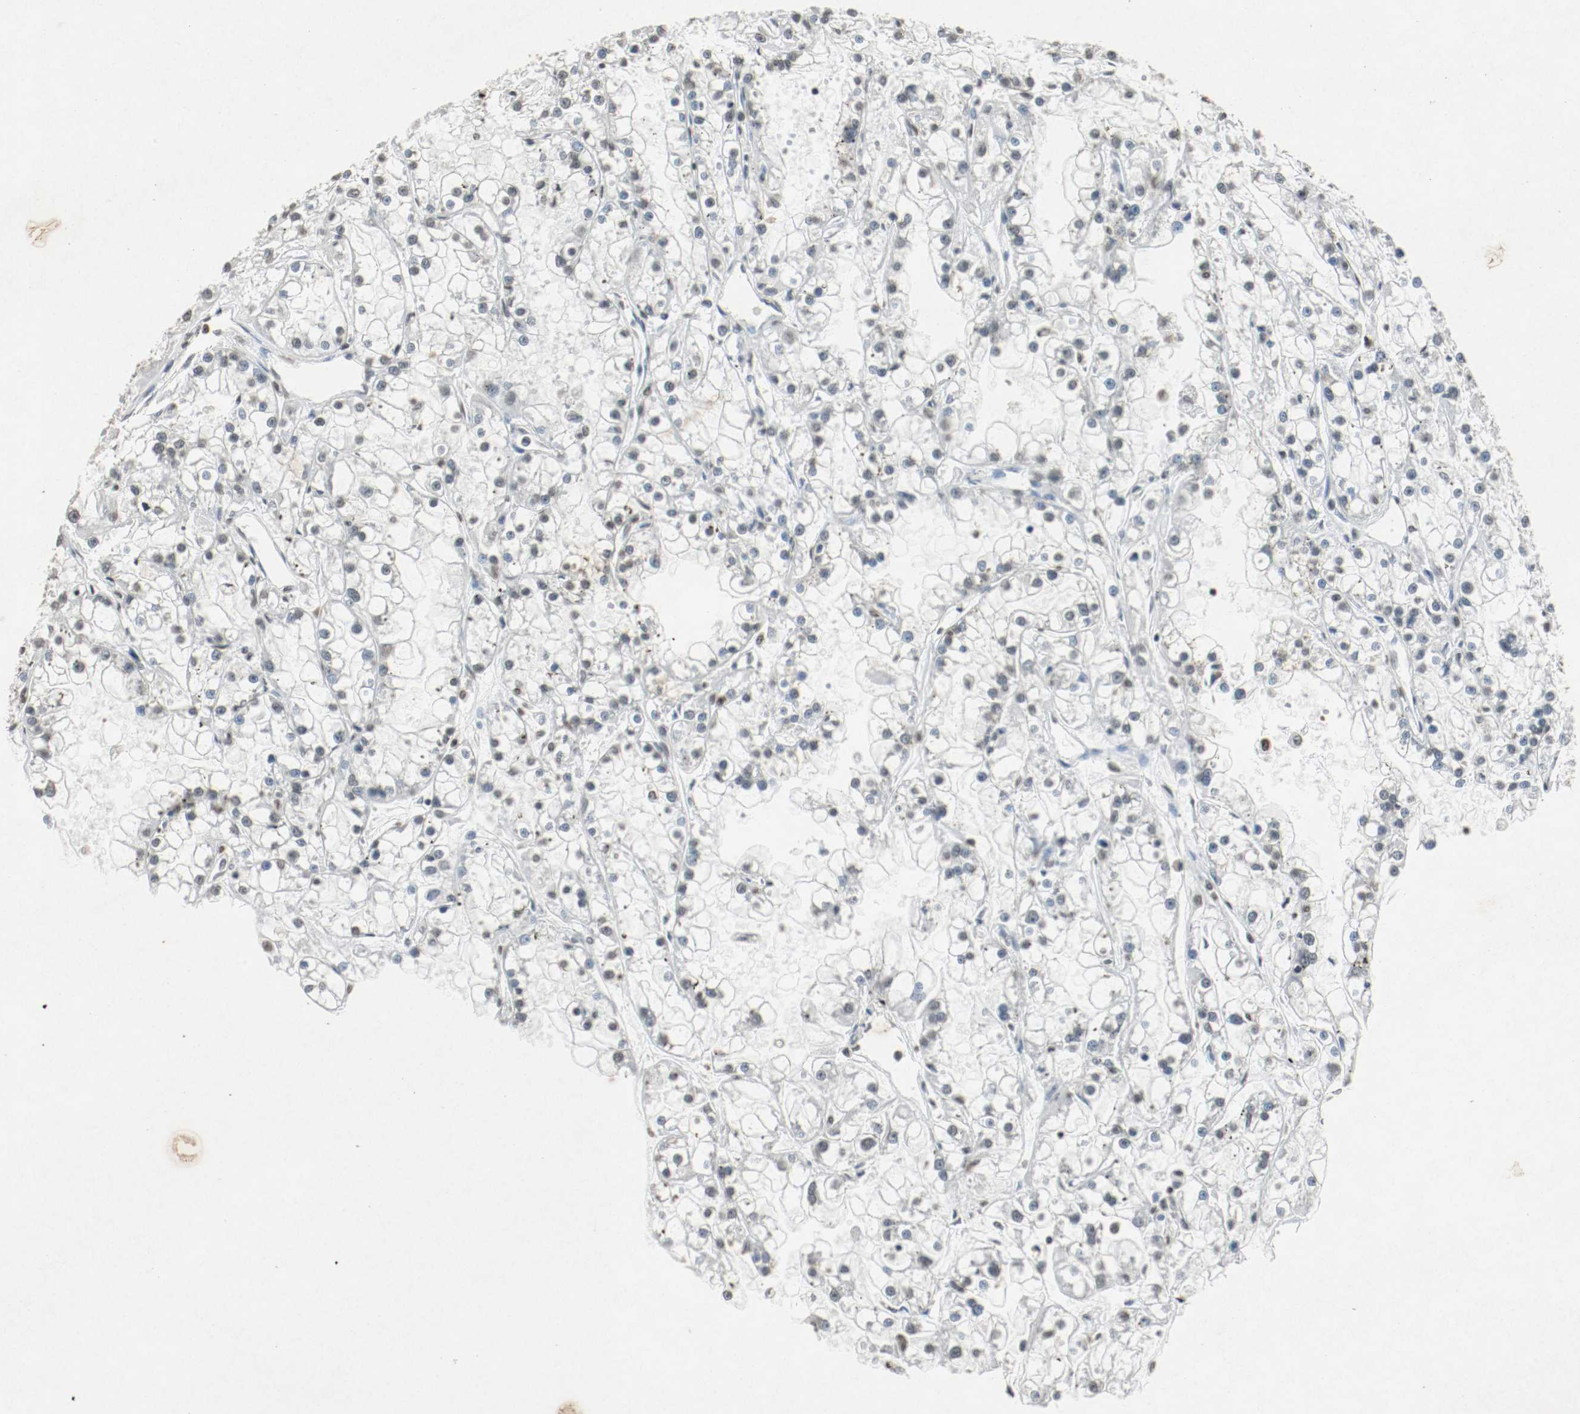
{"staining": {"intensity": "weak", "quantity": ">75%", "location": "nuclear"}, "tissue": "renal cancer", "cell_type": "Tumor cells", "image_type": "cancer", "snomed": [{"axis": "morphology", "description": "Adenocarcinoma, NOS"}, {"axis": "topography", "description": "Kidney"}], "caption": "Immunohistochemistry (DAB) staining of renal adenocarcinoma reveals weak nuclear protein expression in about >75% of tumor cells. Nuclei are stained in blue.", "gene": "DNMT1", "patient": {"sex": "female", "age": 52}}